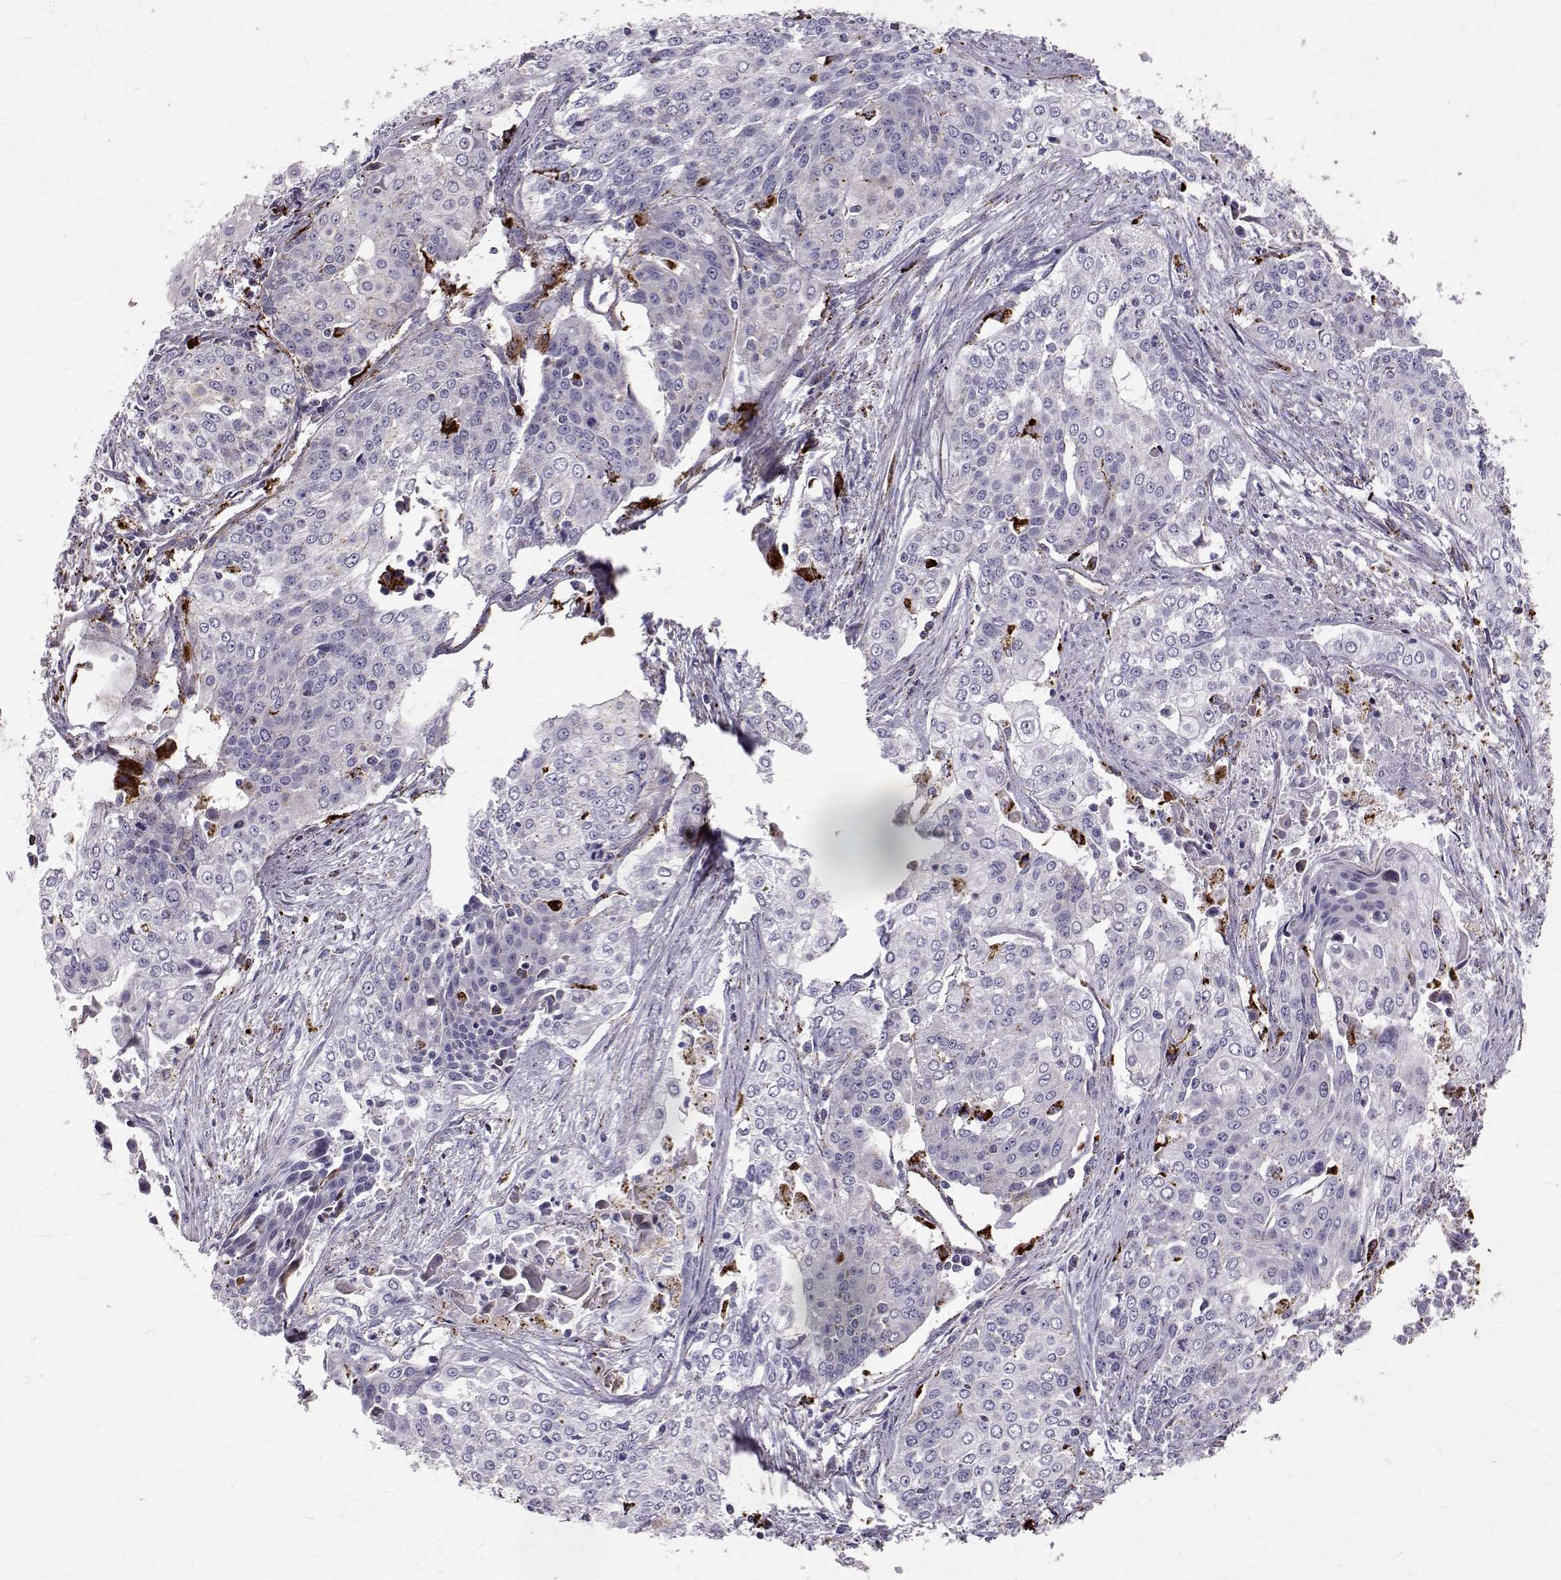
{"staining": {"intensity": "negative", "quantity": "none", "location": "none"}, "tissue": "cervical cancer", "cell_type": "Tumor cells", "image_type": "cancer", "snomed": [{"axis": "morphology", "description": "Squamous cell carcinoma, NOS"}, {"axis": "topography", "description": "Cervix"}], "caption": "Immunohistochemistry (IHC) of cervical cancer (squamous cell carcinoma) shows no positivity in tumor cells. (Stains: DAB immunohistochemistry with hematoxylin counter stain, Microscopy: brightfield microscopy at high magnification).", "gene": "TPP1", "patient": {"sex": "female", "age": 39}}